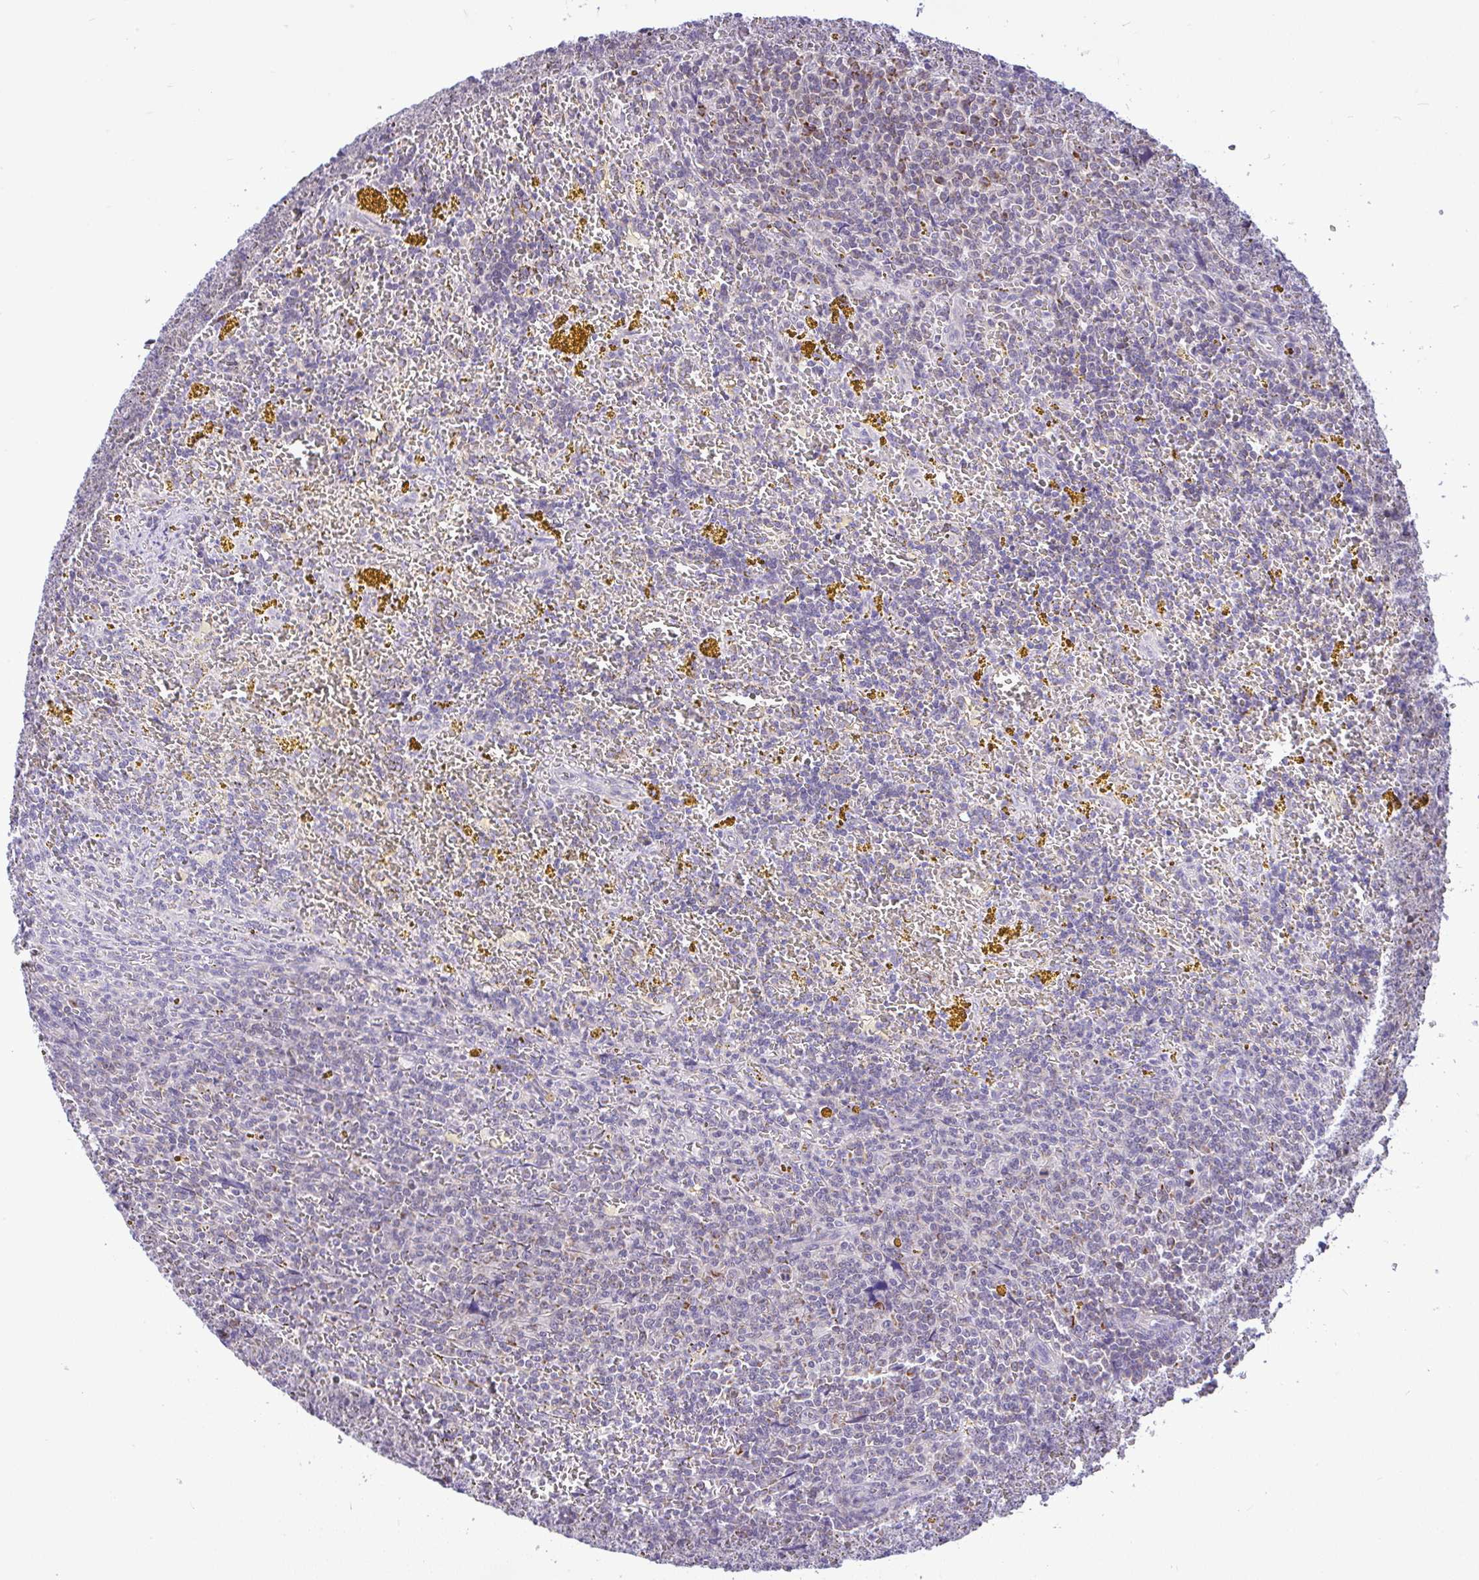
{"staining": {"intensity": "negative", "quantity": "none", "location": "none"}, "tissue": "lymphoma", "cell_type": "Tumor cells", "image_type": "cancer", "snomed": [{"axis": "morphology", "description": "Malignant lymphoma, non-Hodgkin's type, Low grade"}, {"axis": "topography", "description": "Spleen"}, {"axis": "topography", "description": "Lymph node"}], "caption": "Human malignant lymphoma, non-Hodgkin's type (low-grade) stained for a protein using immunohistochemistry exhibits no expression in tumor cells.", "gene": "PYCR2", "patient": {"sex": "female", "age": 66}}